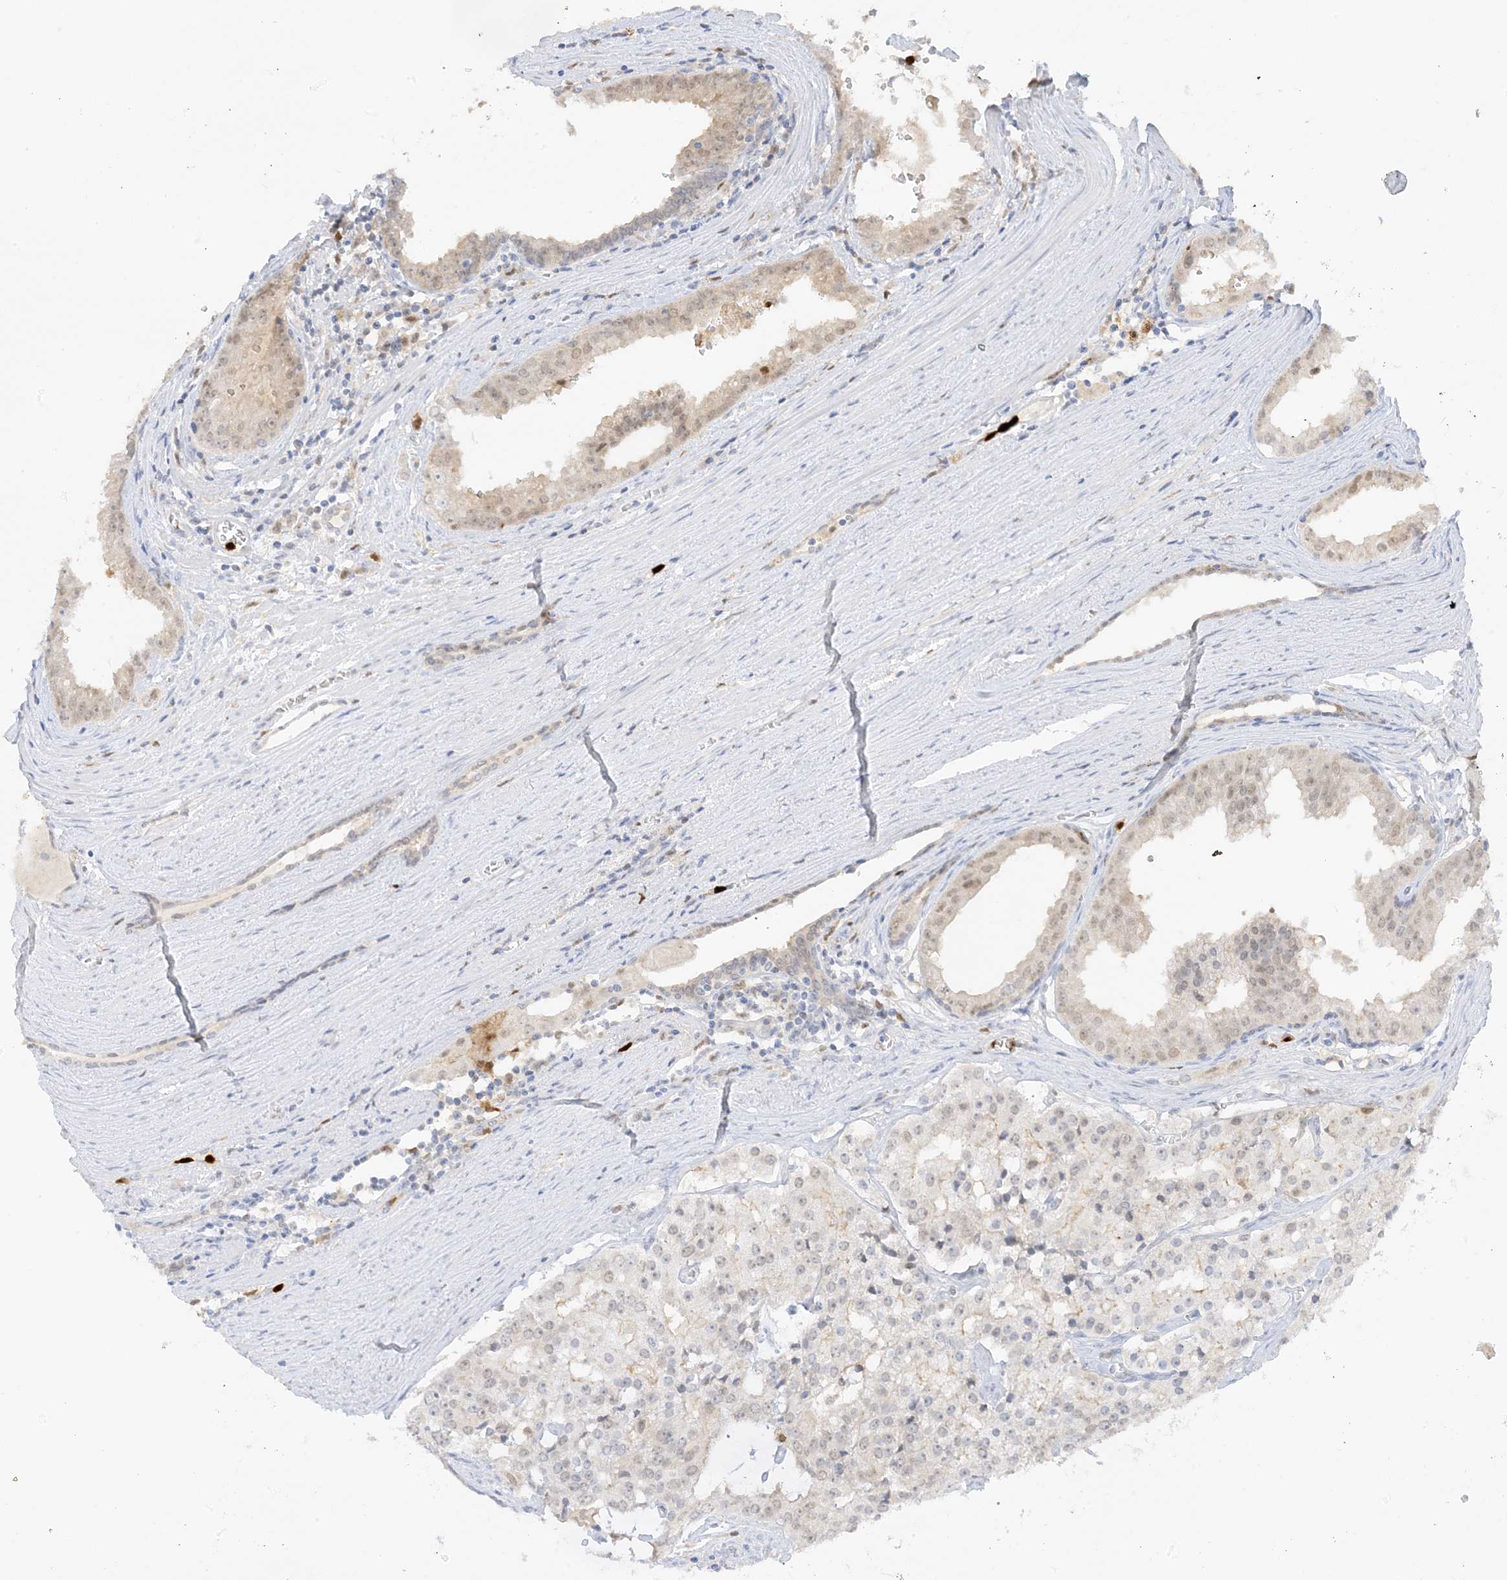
{"staining": {"intensity": "weak", "quantity": "25%-75%", "location": "cytoplasmic/membranous,nuclear"}, "tissue": "prostate cancer", "cell_type": "Tumor cells", "image_type": "cancer", "snomed": [{"axis": "morphology", "description": "Adenocarcinoma, High grade"}, {"axis": "topography", "description": "Prostate"}], "caption": "This photomicrograph displays IHC staining of human high-grade adenocarcinoma (prostate), with low weak cytoplasmic/membranous and nuclear positivity in approximately 25%-75% of tumor cells.", "gene": "GCA", "patient": {"sex": "male", "age": 68}}